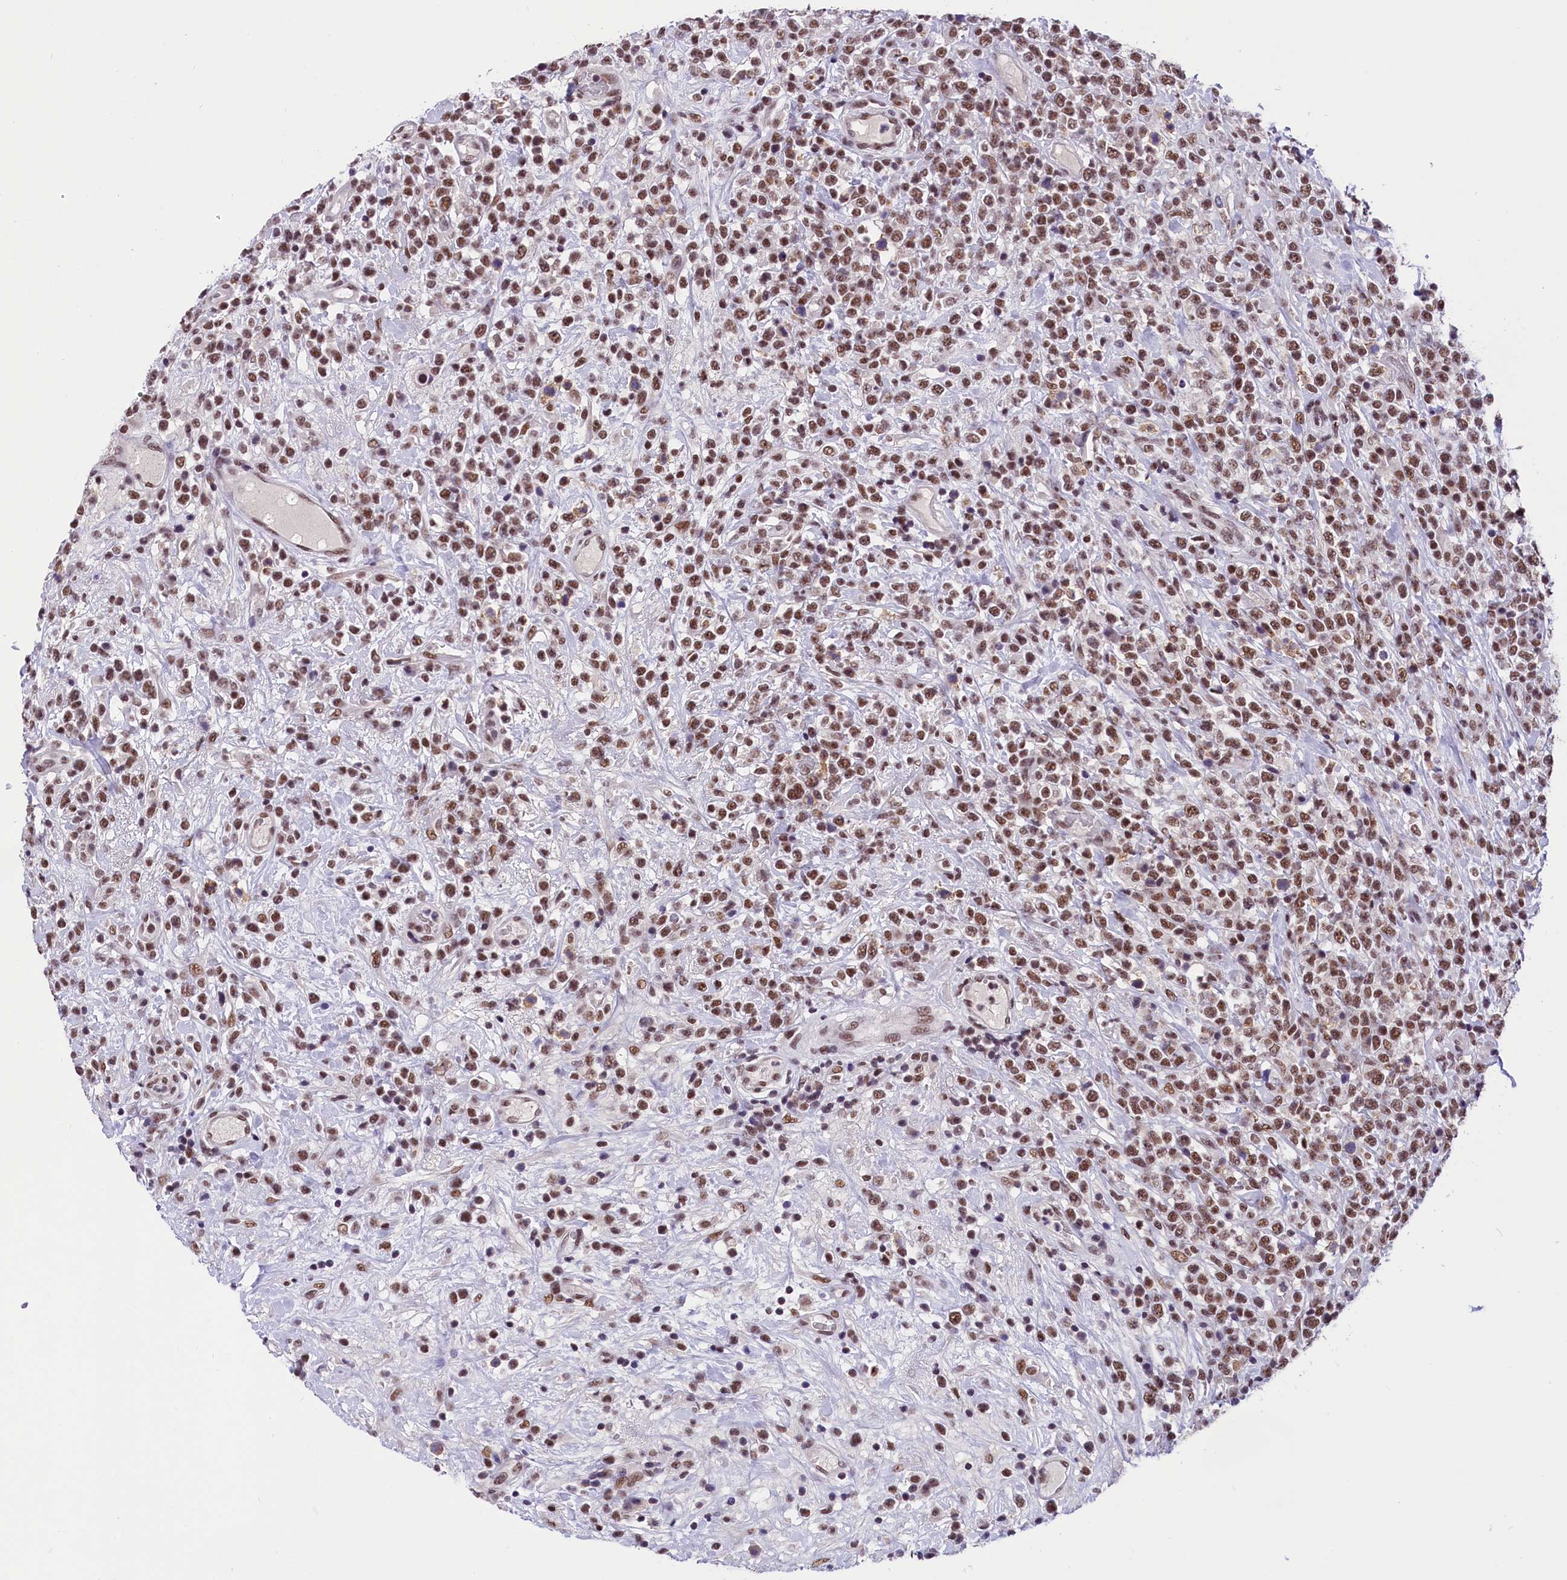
{"staining": {"intensity": "moderate", "quantity": ">75%", "location": "nuclear"}, "tissue": "lymphoma", "cell_type": "Tumor cells", "image_type": "cancer", "snomed": [{"axis": "morphology", "description": "Malignant lymphoma, non-Hodgkin's type, High grade"}, {"axis": "topography", "description": "Colon"}], "caption": "Lymphoma stained with immunohistochemistry (IHC) shows moderate nuclear expression in about >75% of tumor cells.", "gene": "ZC3H4", "patient": {"sex": "female", "age": 53}}